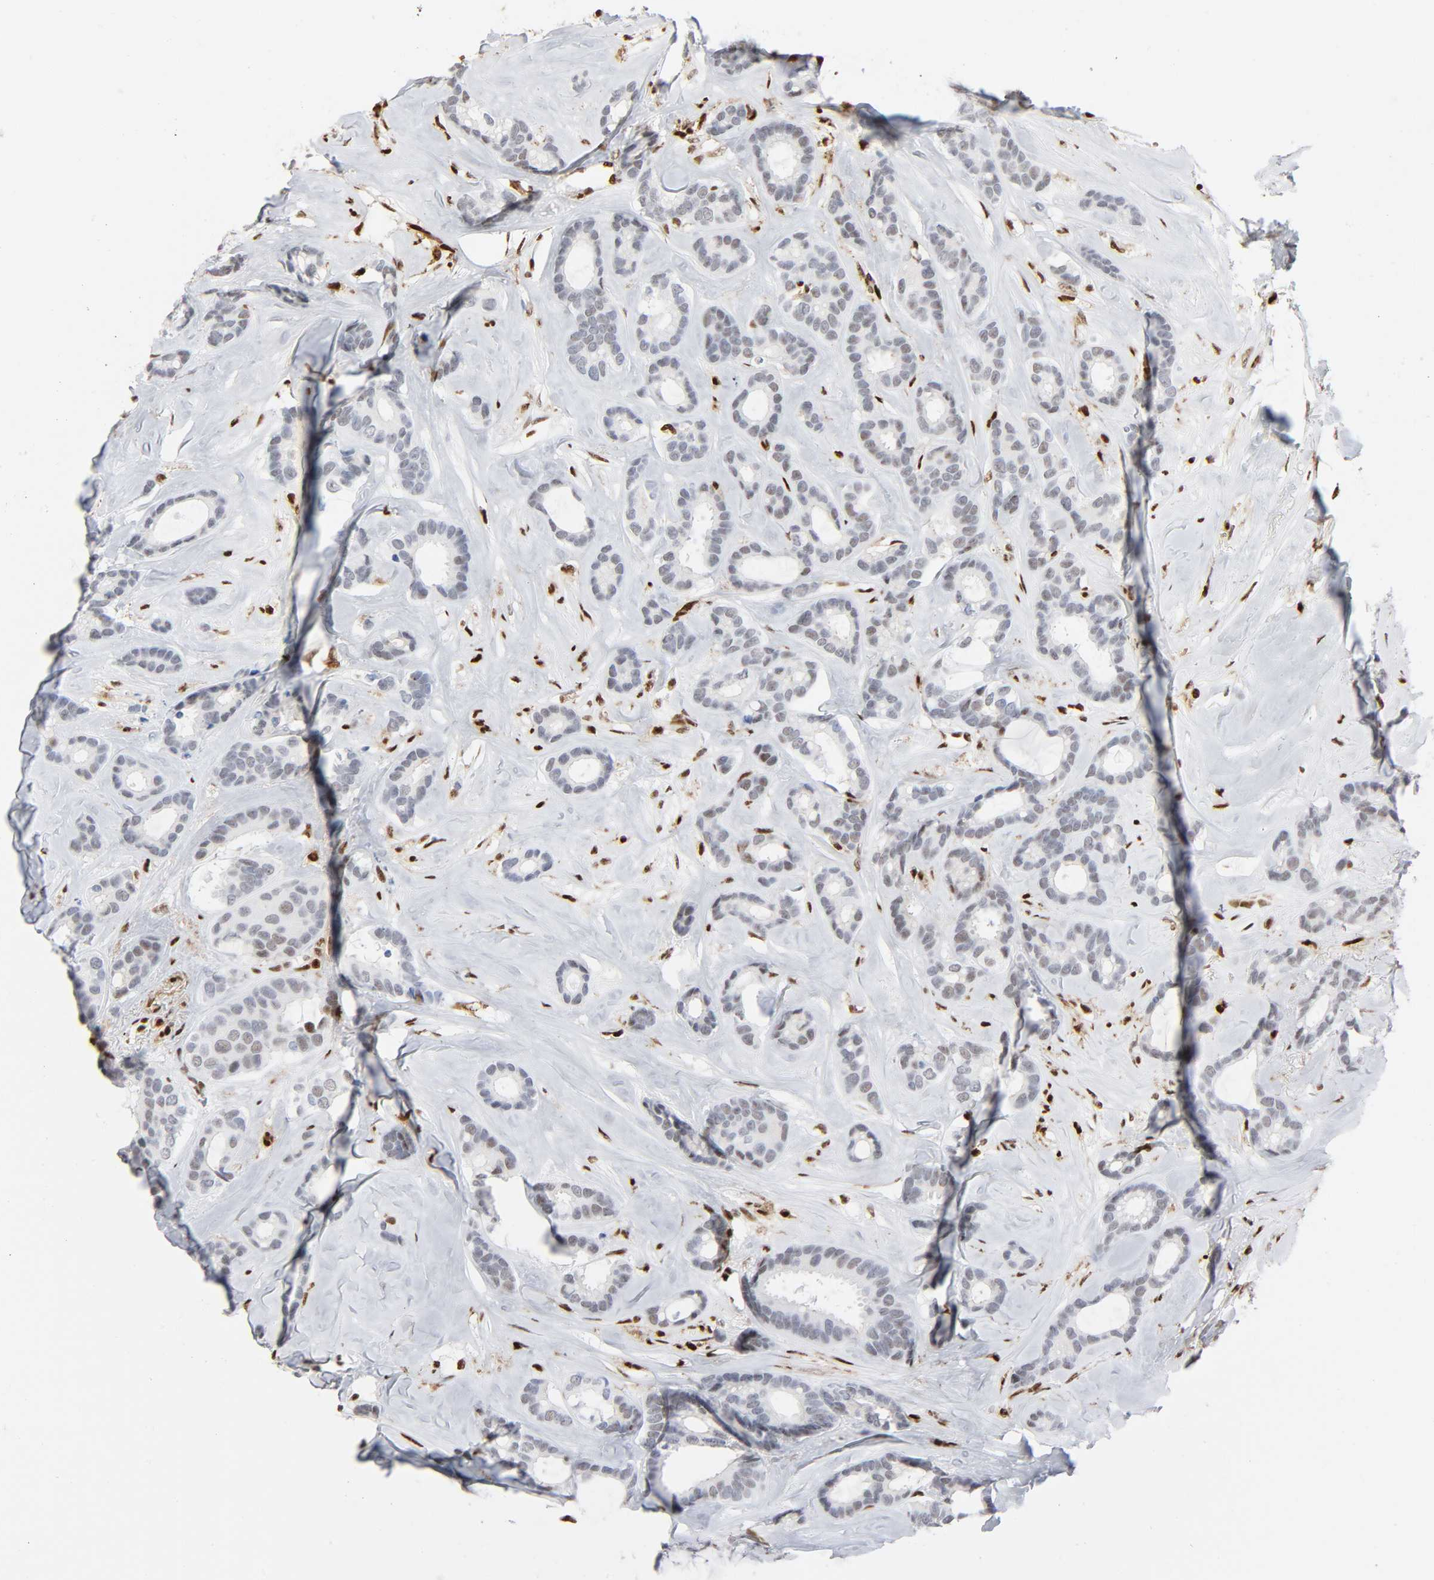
{"staining": {"intensity": "weak", "quantity": "<25%", "location": "nuclear"}, "tissue": "breast cancer", "cell_type": "Tumor cells", "image_type": "cancer", "snomed": [{"axis": "morphology", "description": "Duct carcinoma"}, {"axis": "topography", "description": "Breast"}], "caption": "Breast cancer stained for a protein using immunohistochemistry (IHC) reveals no staining tumor cells.", "gene": "WAS", "patient": {"sex": "female", "age": 87}}